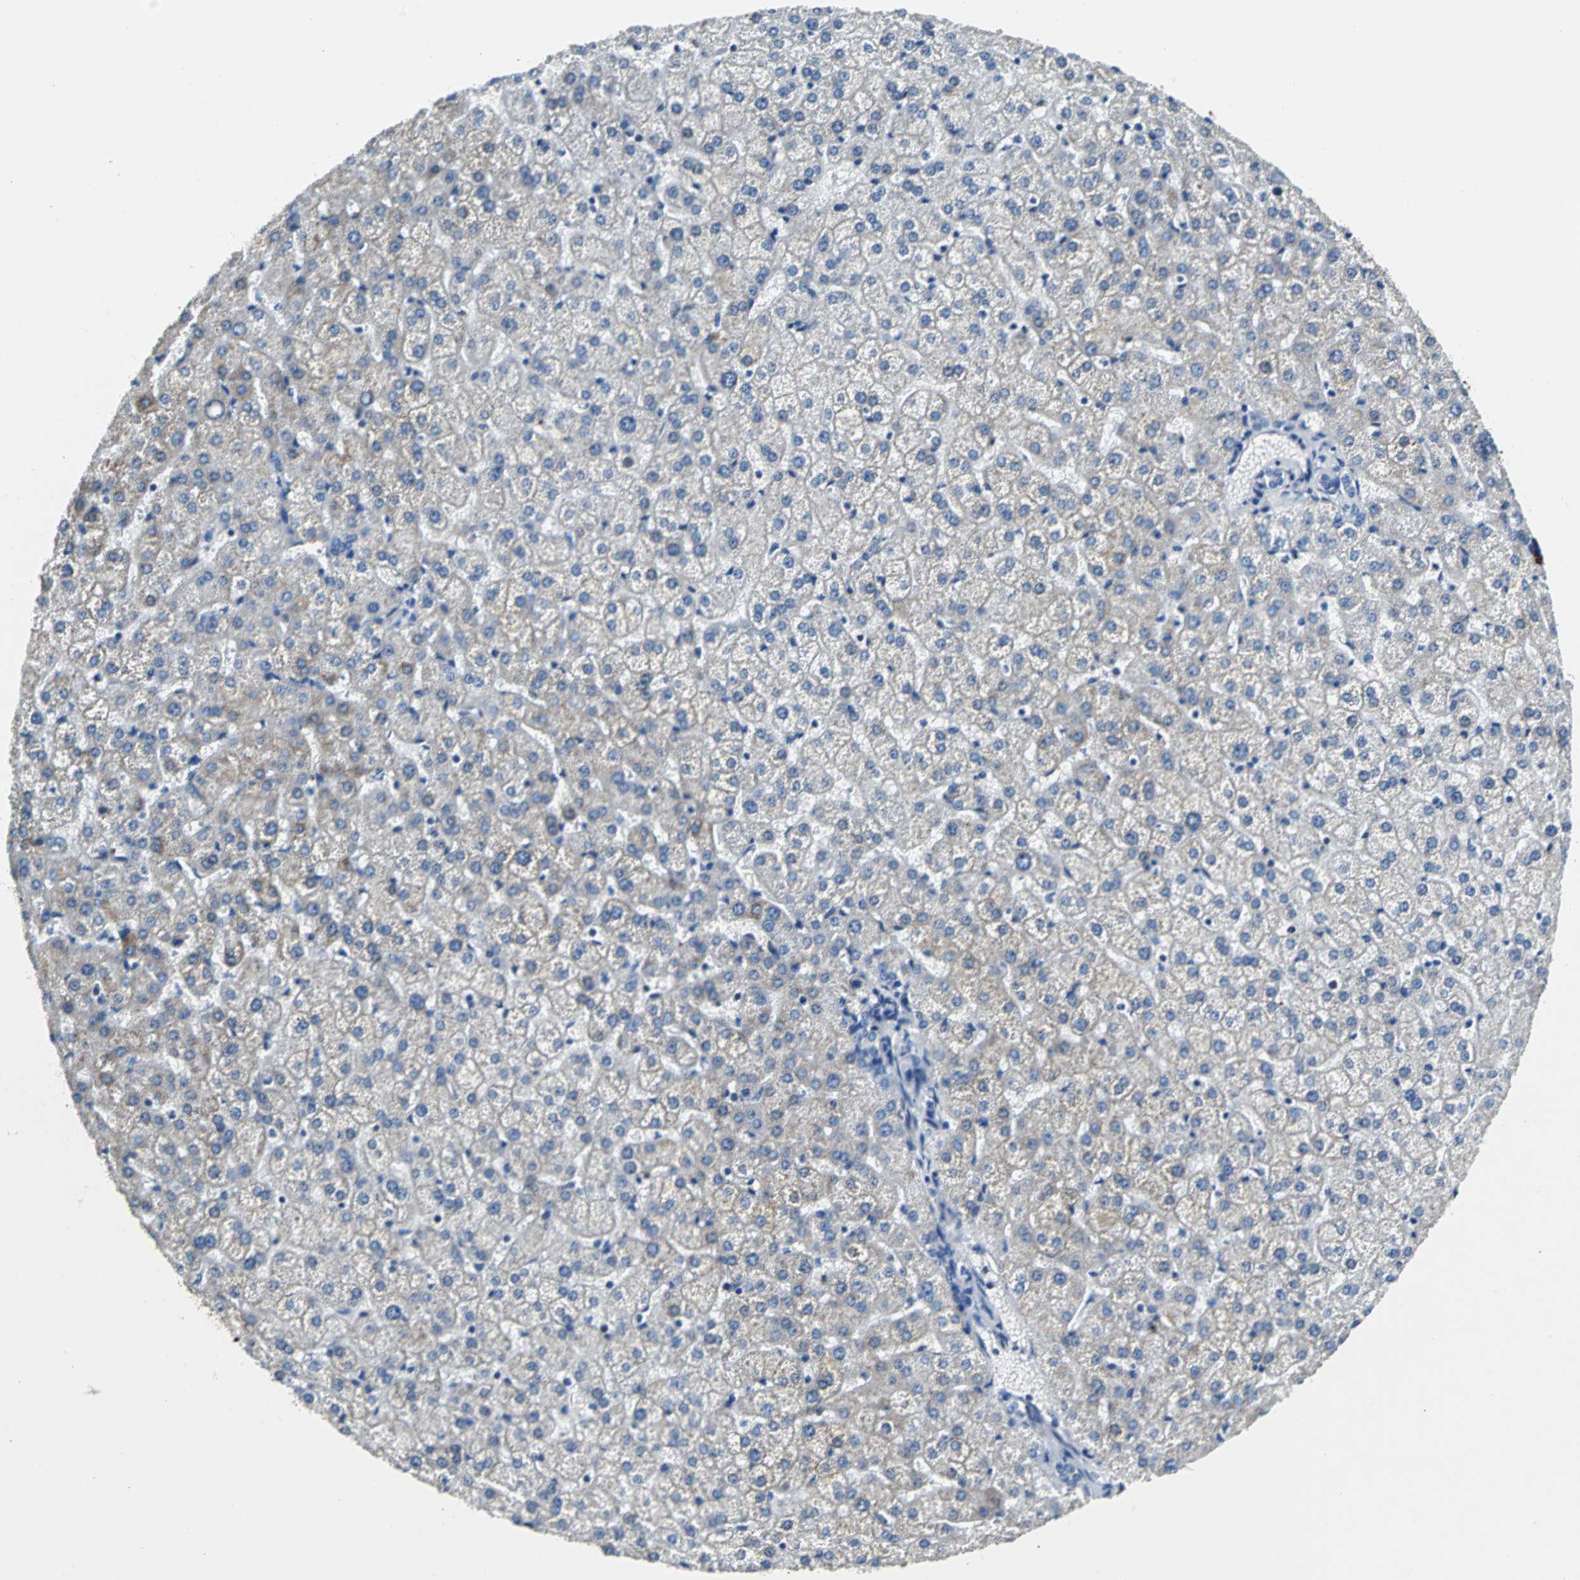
{"staining": {"intensity": "weak", "quantity": ">75%", "location": "cytoplasmic/membranous"}, "tissue": "liver", "cell_type": "Cholangiocytes", "image_type": "normal", "snomed": [{"axis": "morphology", "description": "Normal tissue, NOS"}, {"axis": "topography", "description": "Liver"}], "caption": "This is a histology image of immunohistochemistry staining of benign liver, which shows weak expression in the cytoplasmic/membranous of cholangiocytes.", "gene": "IFI6", "patient": {"sex": "female", "age": 32}}